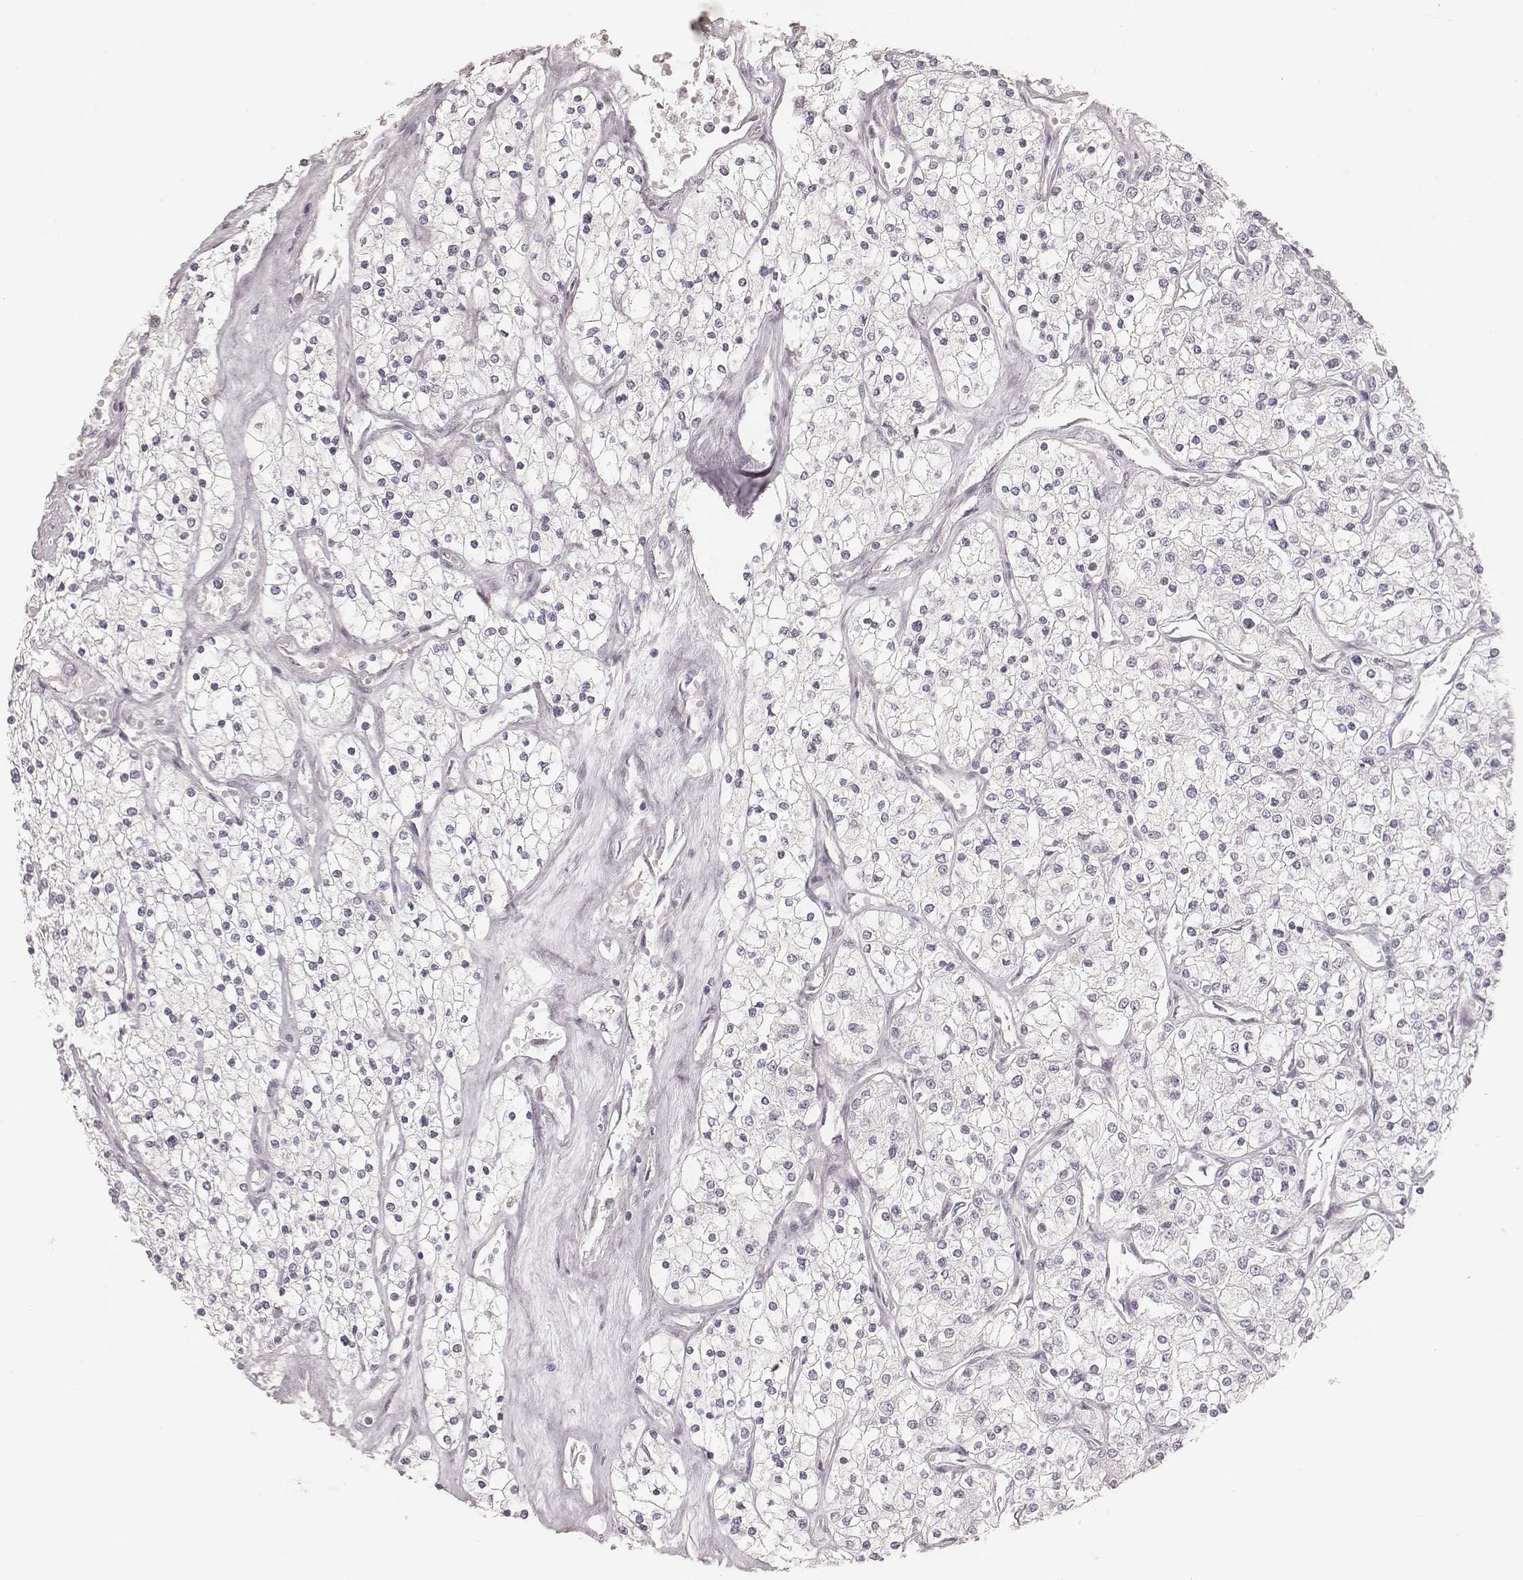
{"staining": {"intensity": "negative", "quantity": "none", "location": "none"}, "tissue": "renal cancer", "cell_type": "Tumor cells", "image_type": "cancer", "snomed": [{"axis": "morphology", "description": "Adenocarcinoma, NOS"}, {"axis": "topography", "description": "Kidney"}], "caption": "IHC of adenocarcinoma (renal) displays no expression in tumor cells.", "gene": "SPATA24", "patient": {"sex": "male", "age": 80}}